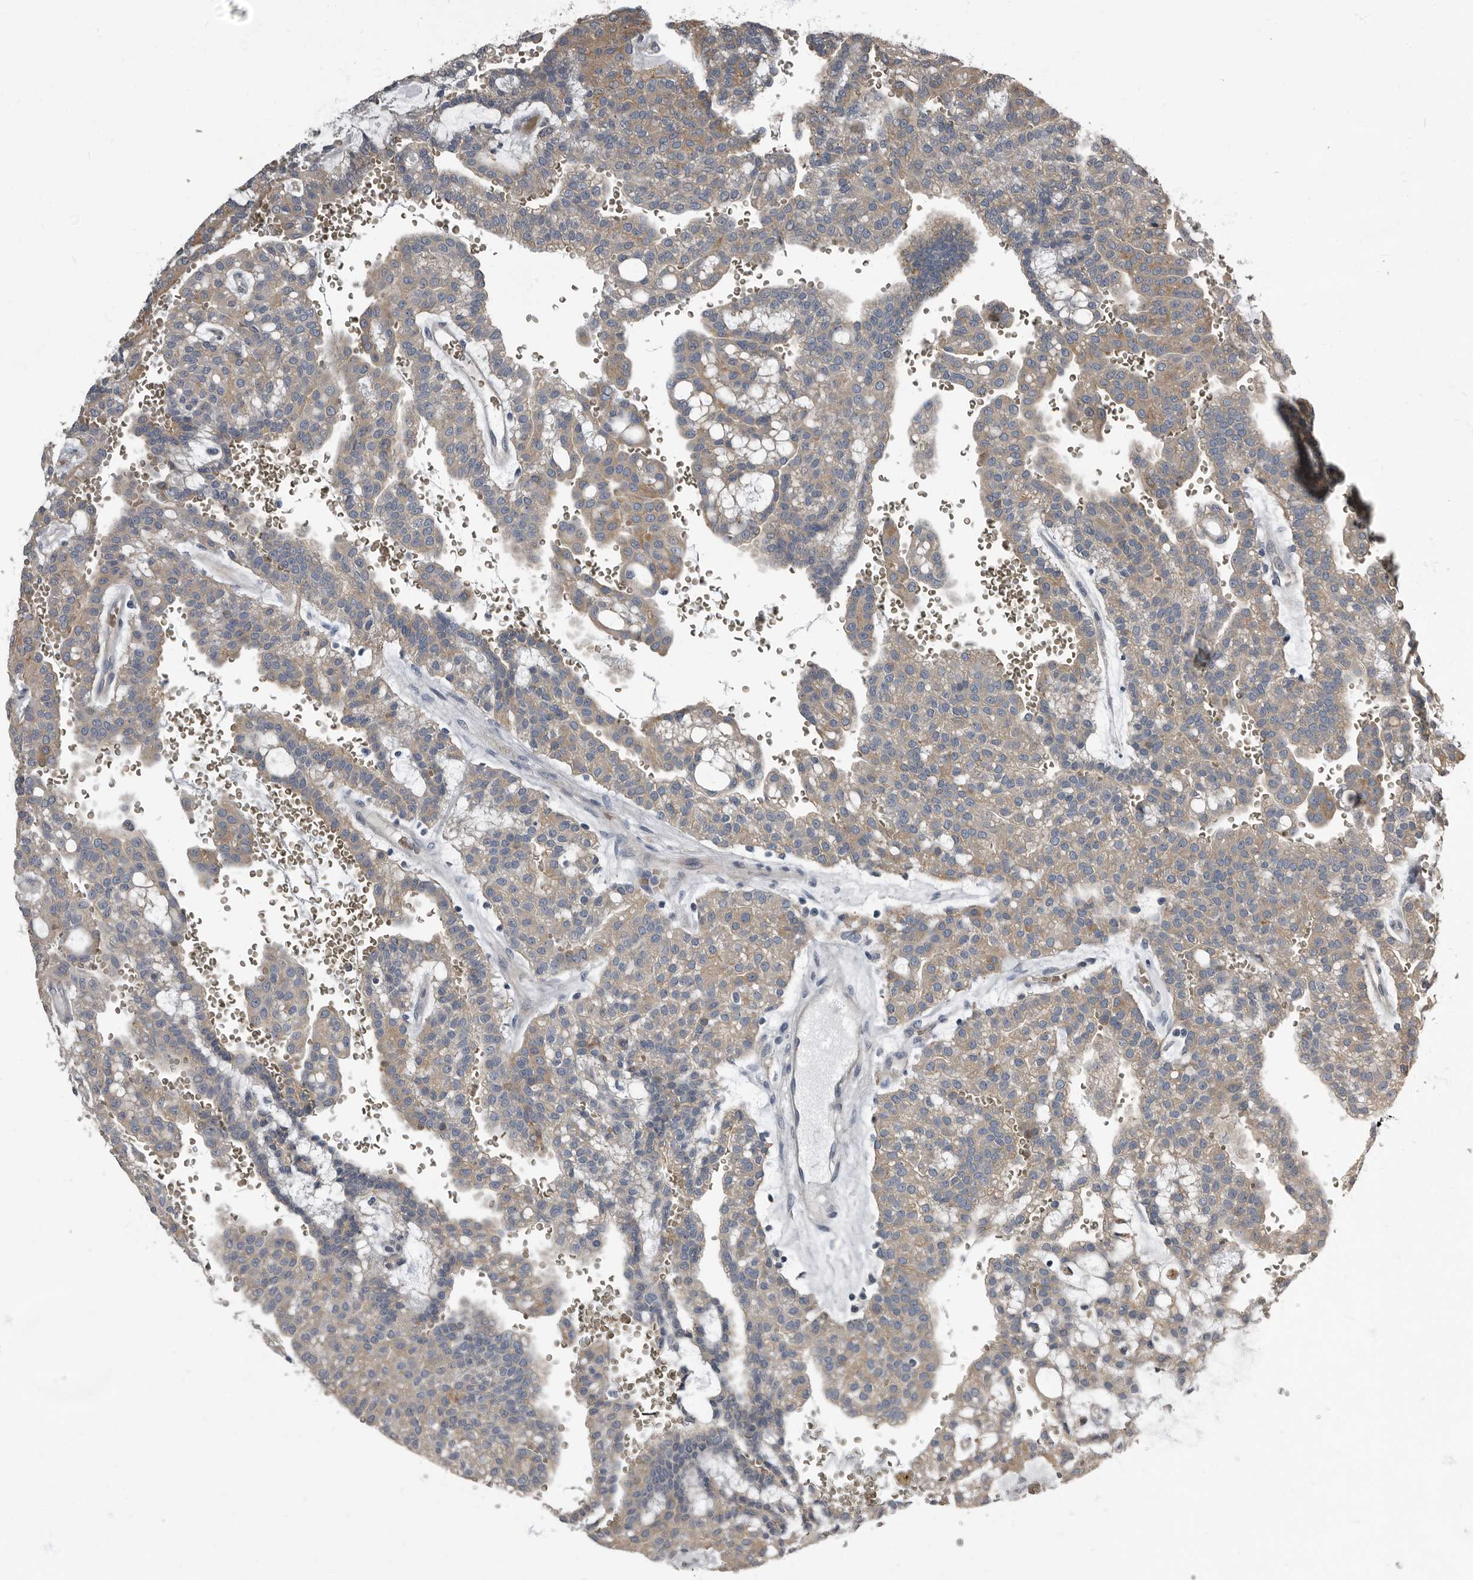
{"staining": {"intensity": "weak", "quantity": "25%-75%", "location": "cytoplasmic/membranous"}, "tissue": "renal cancer", "cell_type": "Tumor cells", "image_type": "cancer", "snomed": [{"axis": "morphology", "description": "Adenocarcinoma, NOS"}, {"axis": "topography", "description": "Kidney"}], "caption": "High-power microscopy captured an immunohistochemistry (IHC) image of renal cancer, revealing weak cytoplasmic/membranous positivity in approximately 25%-75% of tumor cells.", "gene": "TPD52L1", "patient": {"sex": "male", "age": 63}}